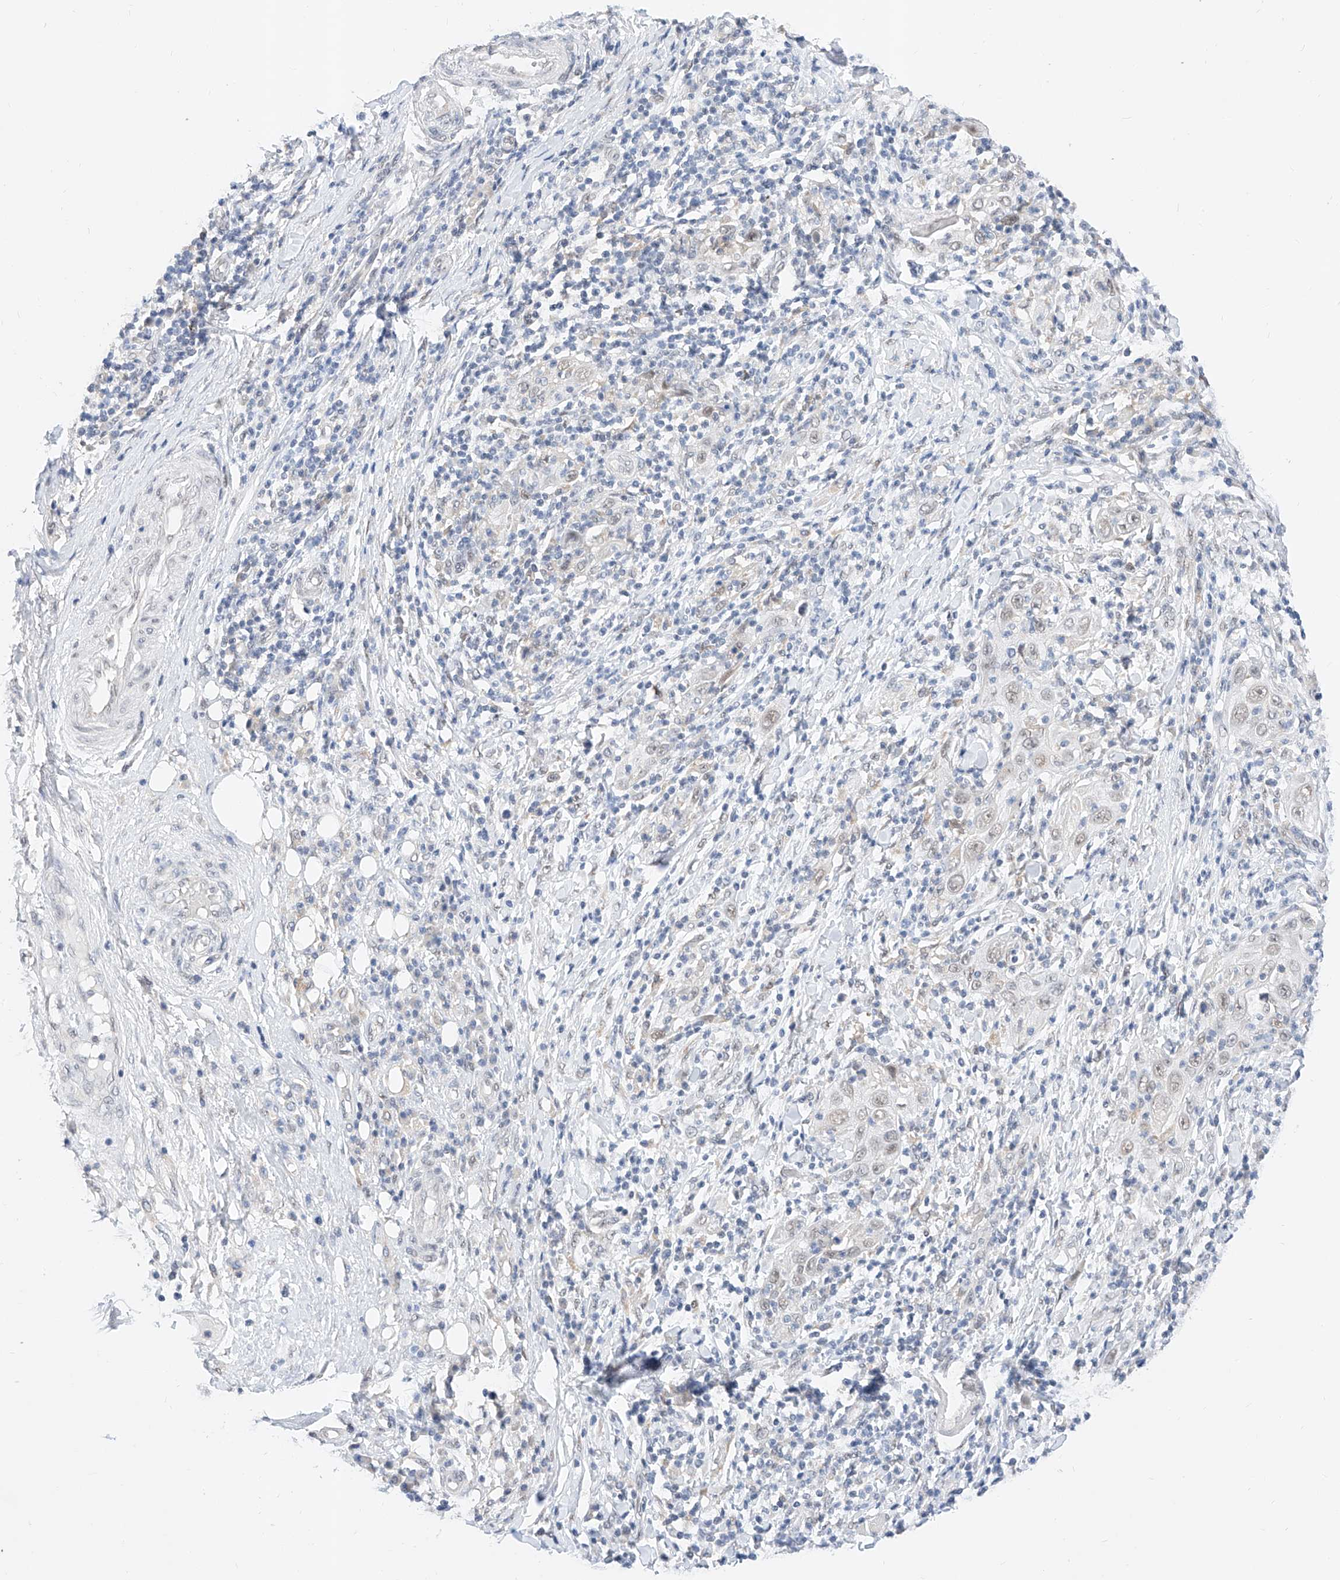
{"staining": {"intensity": "weak", "quantity": "25%-75%", "location": "nuclear"}, "tissue": "skin cancer", "cell_type": "Tumor cells", "image_type": "cancer", "snomed": [{"axis": "morphology", "description": "Squamous cell carcinoma, NOS"}, {"axis": "topography", "description": "Skin"}], "caption": "Skin cancer was stained to show a protein in brown. There is low levels of weak nuclear positivity in approximately 25%-75% of tumor cells.", "gene": "KCNJ1", "patient": {"sex": "female", "age": 88}}